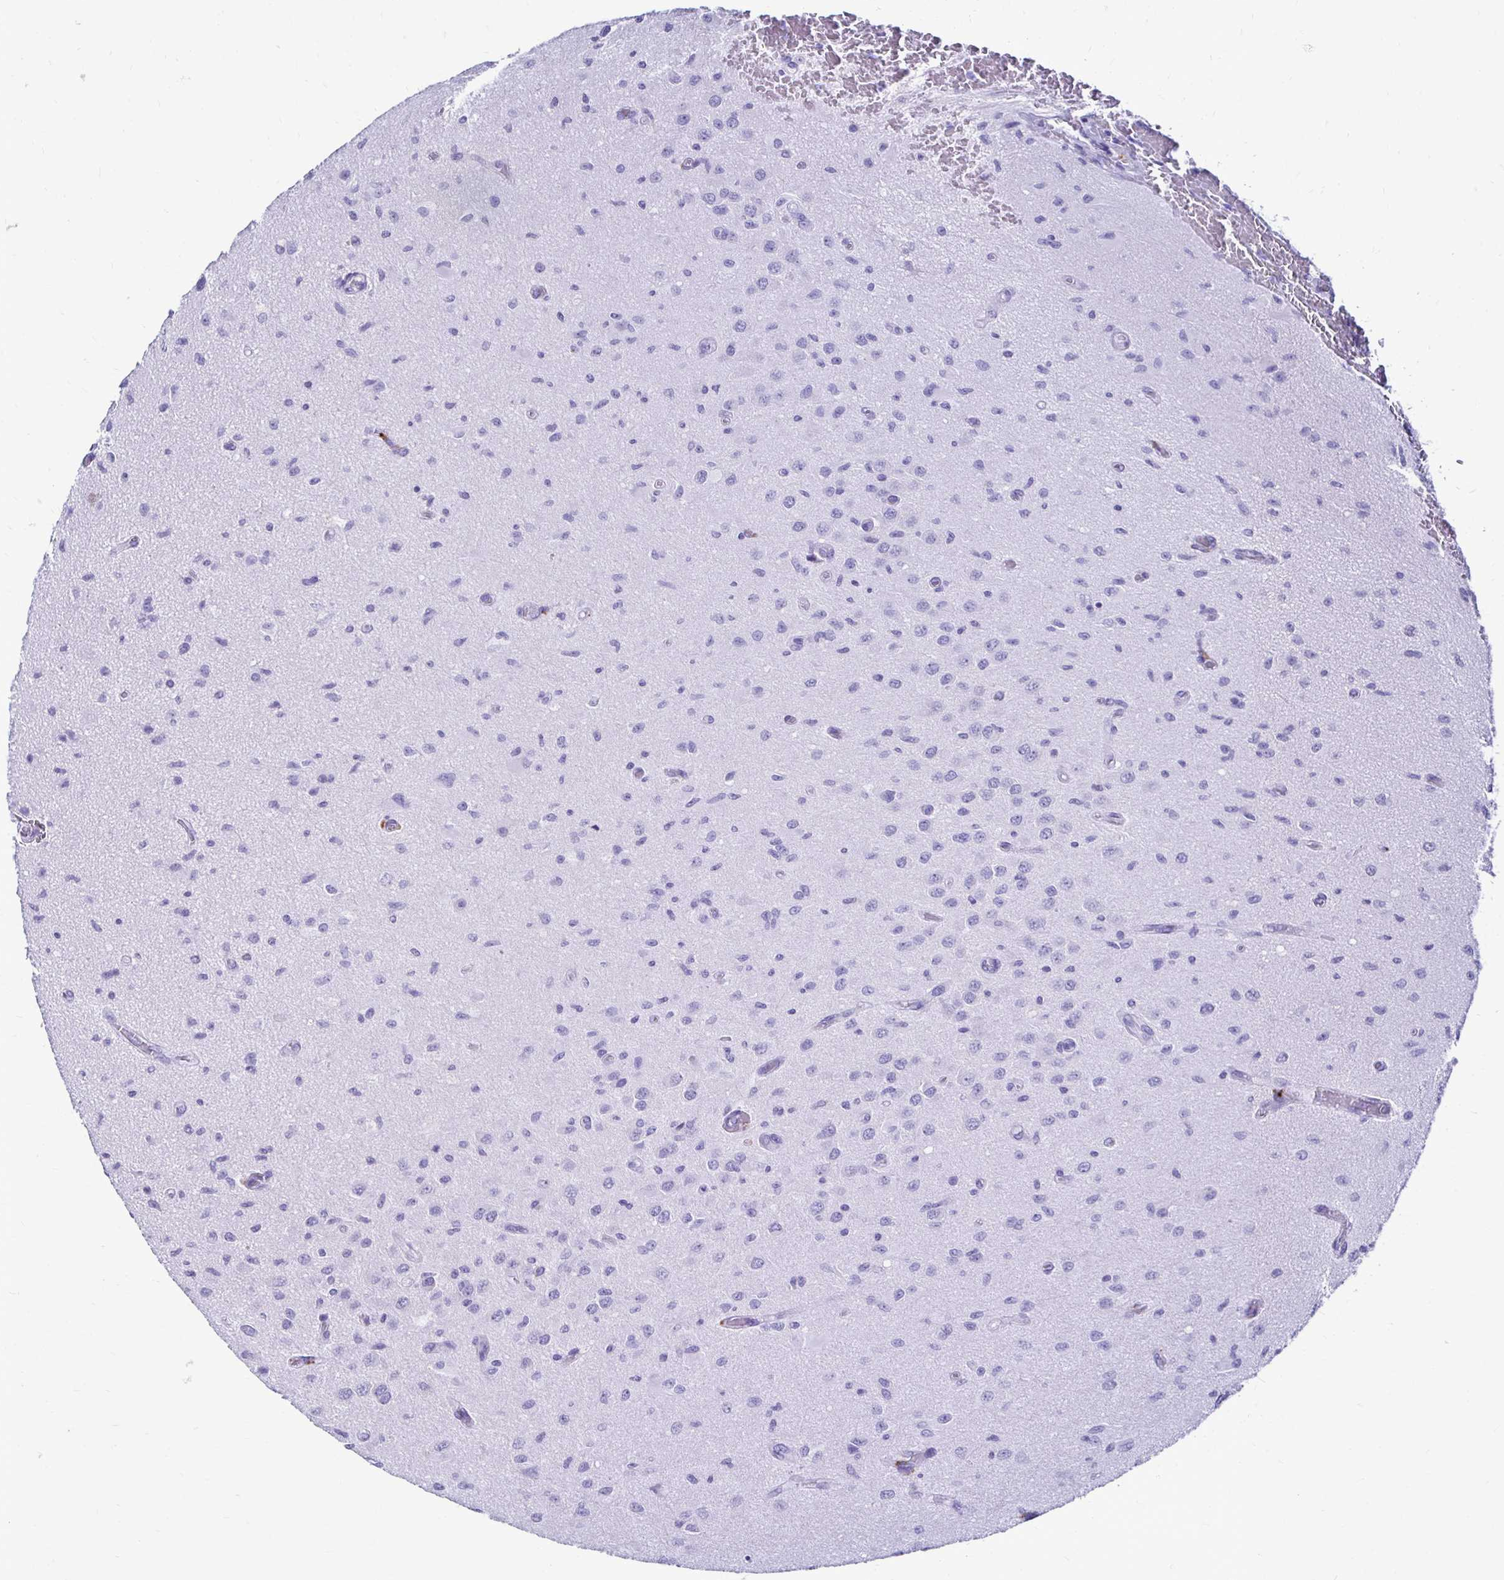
{"staining": {"intensity": "negative", "quantity": "none", "location": "none"}, "tissue": "glioma", "cell_type": "Tumor cells", "image_type": "cancer", "snomed": [{"axis": "morphology", "description": "Glioma, malignant, High grade"}, {"axis": "topography", "description": "Brain"}], "caption": "Tumor cells show no significant protein positivity in glioma. (DAB (3,3'-diaminobenzidine) IHC with hematoxylin counter stain).", "gene": "CST5", "patient": {"sex": "male", "age": 67}}